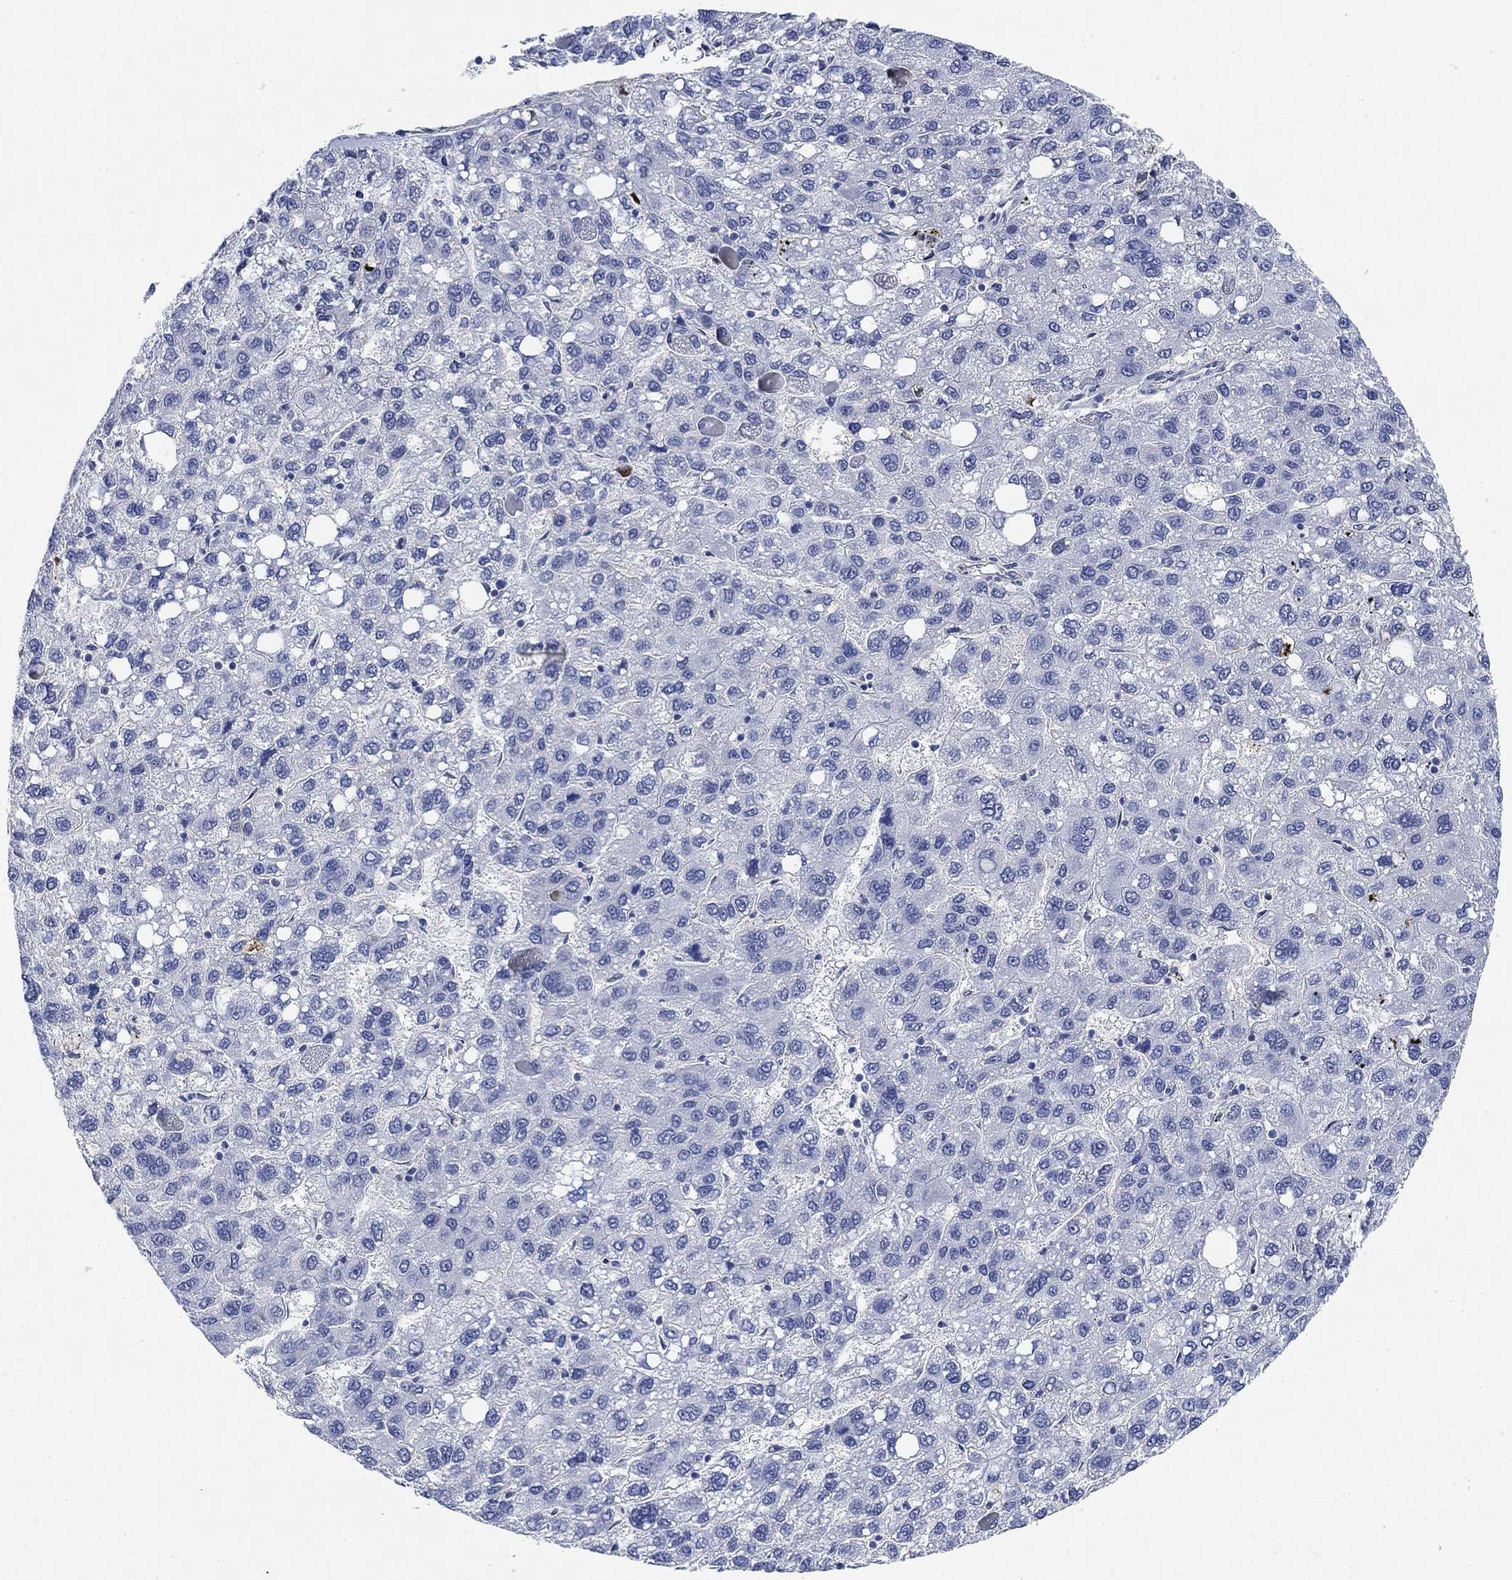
{"staining": {"intensity": "negative", "quantity": "none", "location": "none"}, "tissue": "liver cancer", "cell_type": "Tumor cells", "image_type": "cancer", "snomed": [{"axis": "morphology", "description": "Carcinoma, Hepatocellular, NOS"}, {"axis": "topography", "description": "Liver"}], "caption": "Immunohistochemistry photomicrograph of neoplastic tissue: liver cancer stained with DAB reveals no significant protein expression in tumor cells. (Immunohistochemistry (ihc), brightfield microscopy, high magnification).", "gene": "PAX6", "patient": {"sex": "female", "age": 82}}